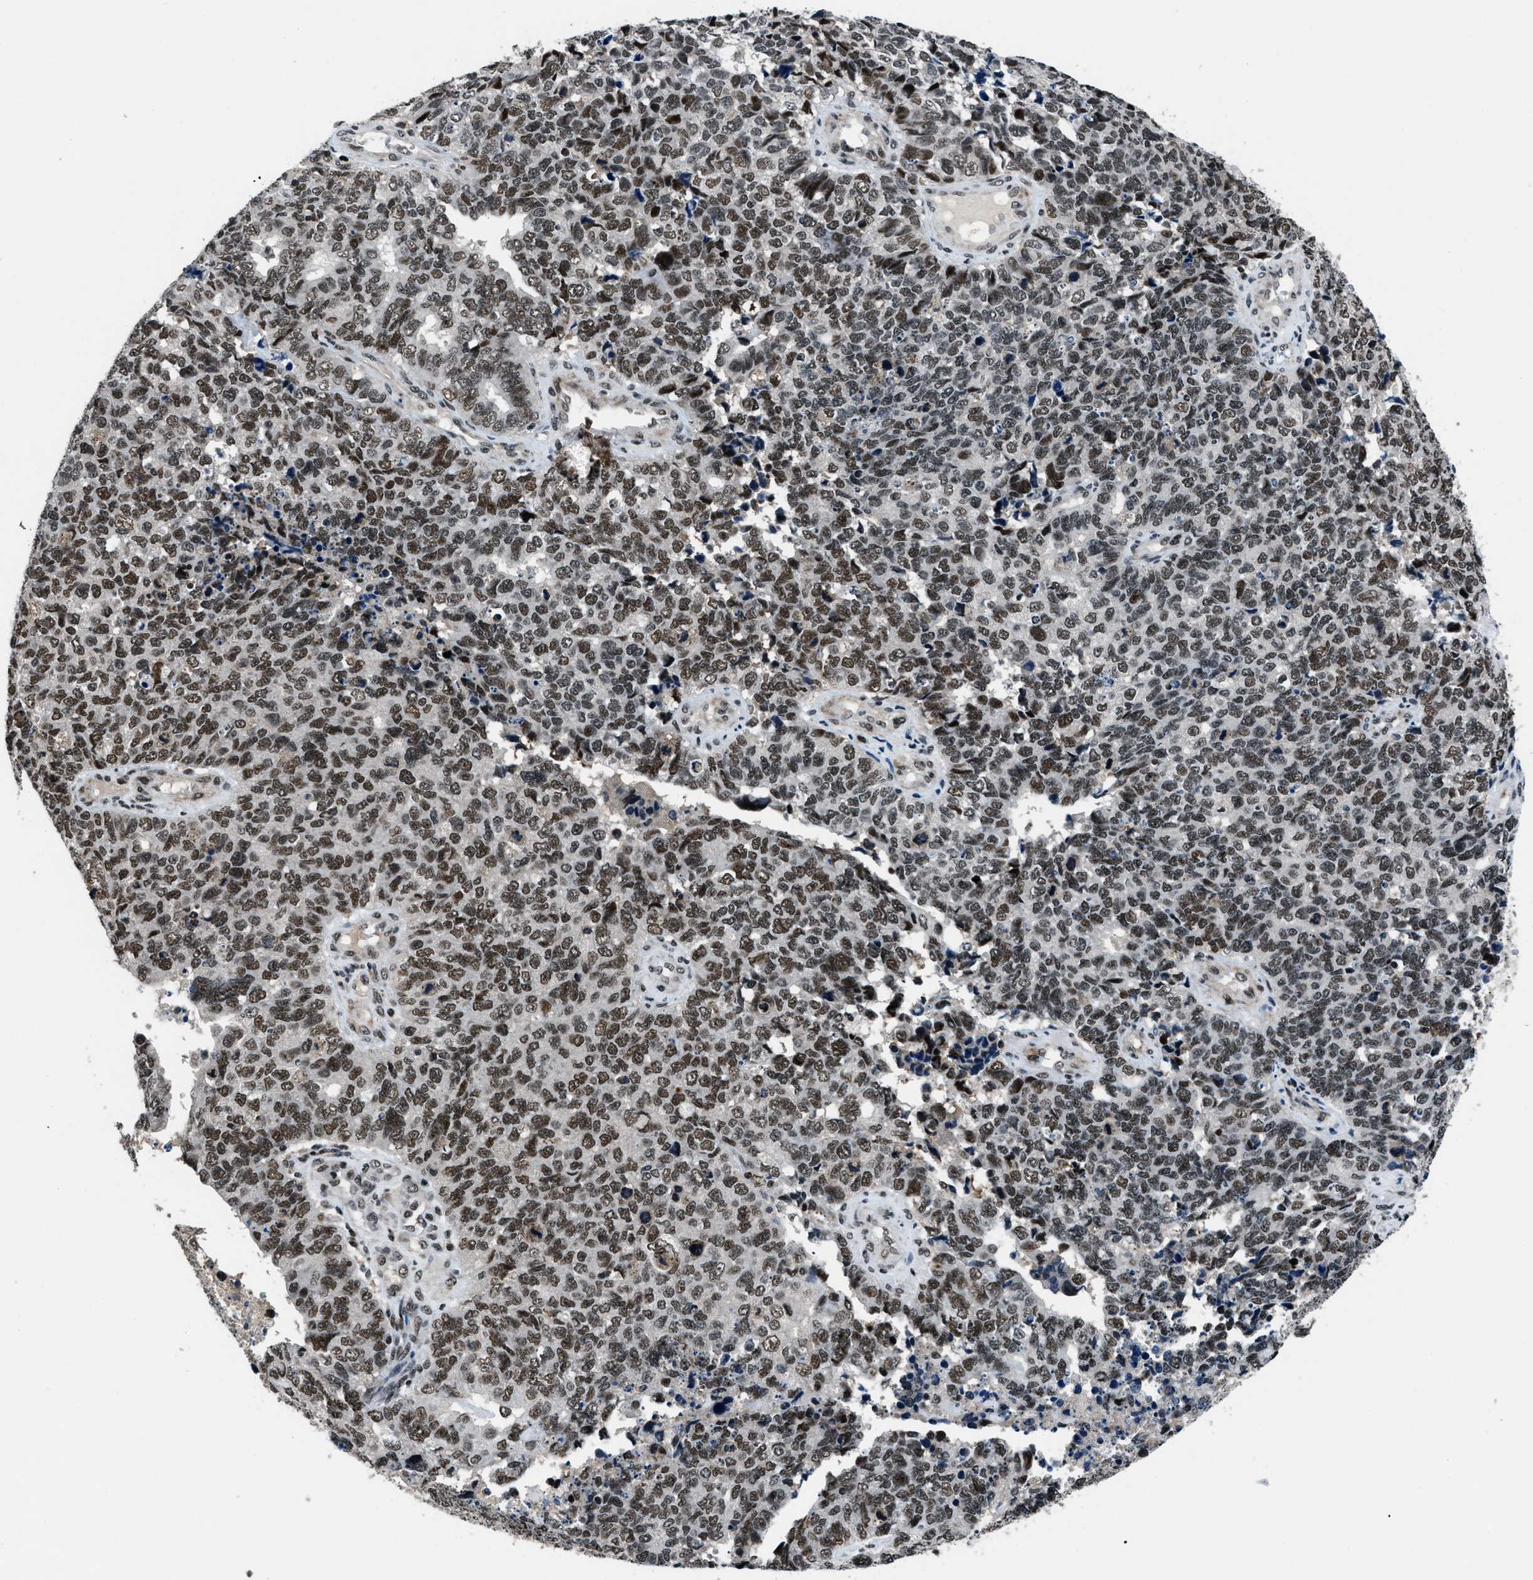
{"staining": {"intensity": "strong", "quantity": ">75%", "location": "nuclear"}, "tissue": "cervical cancer", "cell_type": "Tumor cells", "image_type": "cancer", "snomed": [{"axis": "morphology", "description": "Squamous cell carcinoma, NOS"}, {"axis": "topography", "description": "Cervix"}], "caption": "Immunohistochemistry micrograph of squamous cell carcinoma (cervical) stained for a protein (brown), which reveals high levels of strong nuclear positivity in about >75% of tumor cells.", "gene": "SMARCB1", "patient": {"sex": "female", "age": 63}}